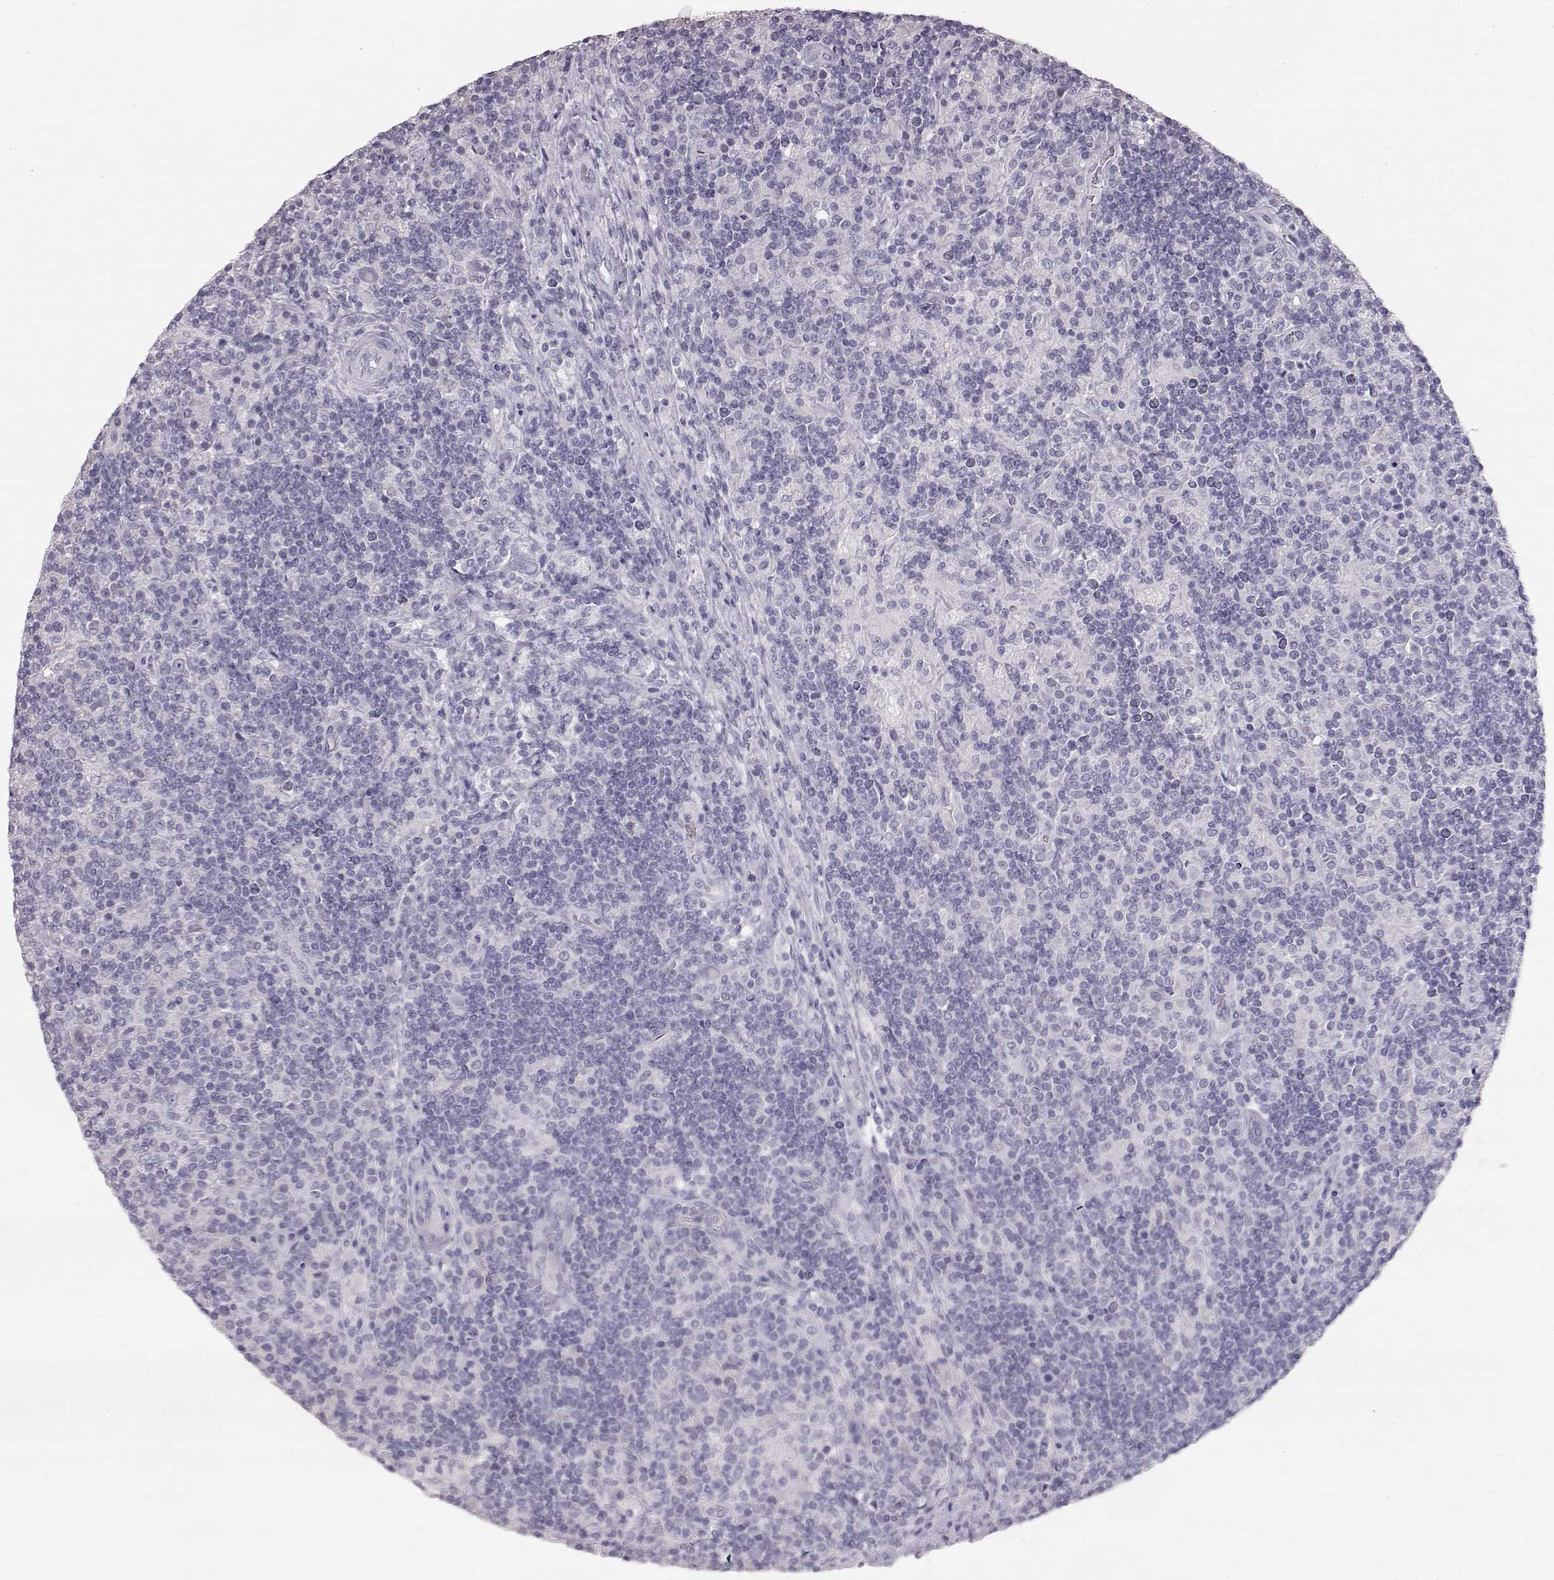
{"staining": {"intensity": "negative", "quantity": "none", "location": "none"}, "tissue": "lymphoma", "cell_type": "Tumor cells", "image_type": "cancer", "snomed": [{"axis": "morphology", "description": "Hodgkin's disease, NOS"}, {"axis": "topography", "description": "Lymph node"}], "caption": "An image of human Hodgkin's disease is negative for staining in tumor cells.", "gene": "KRT33A", "patient": {"sex": "male", "age": 70}}